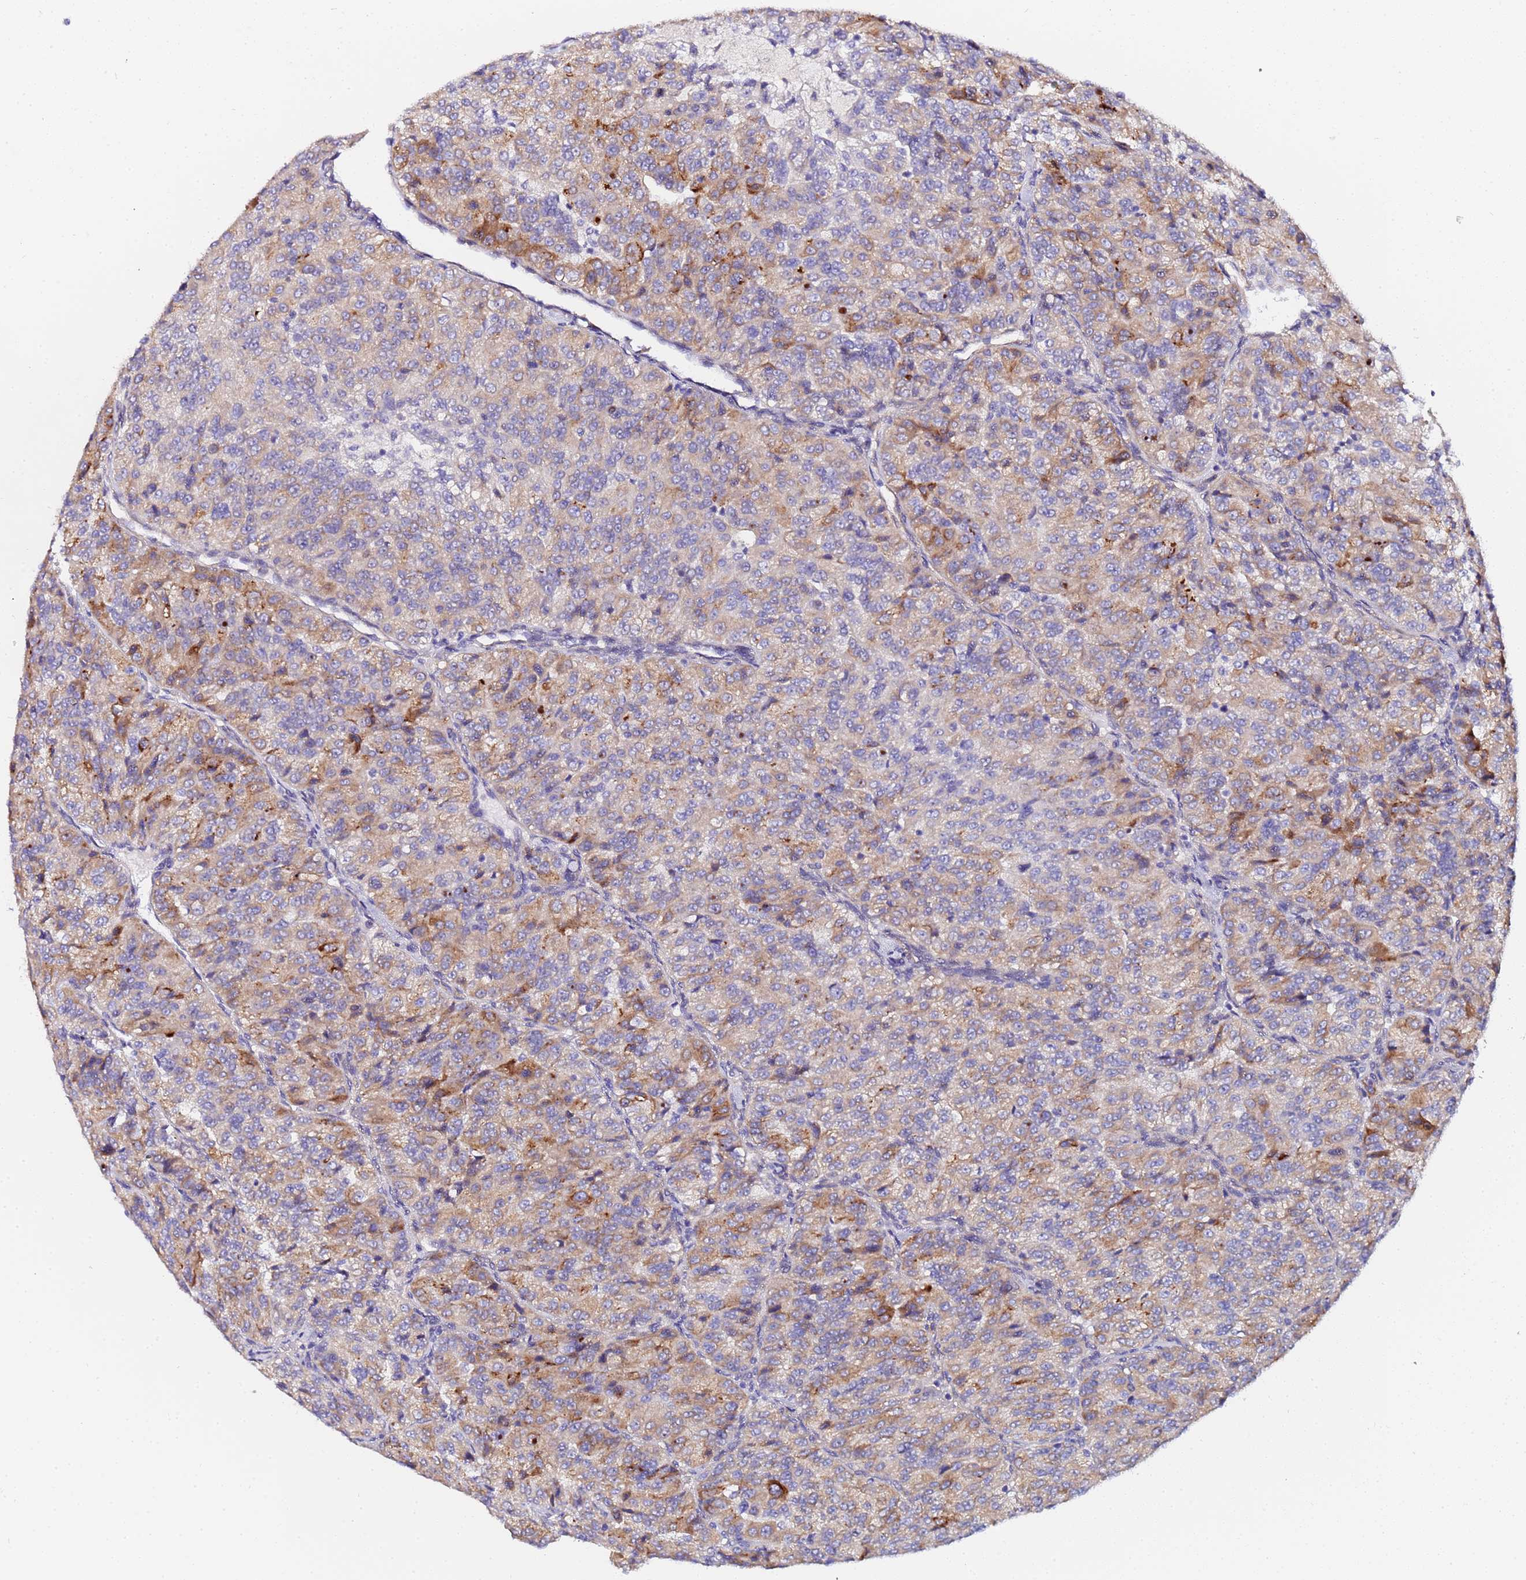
{"staining": {"intensity": "moderate", "quantity": ">75%", "location": "cytoplasmic/membranous"}, "tissue": "renal cancer", "cell_type": "Tumor cells", "image_type": "cancer", "snomed": [{"axis": "morphology", "description": "Adenocarcinoma, NOS"}, {"axis": "topography", "description": "Kidney"}], "caption": "IHC staining of adenocarcinoma (renal), which displays medium levels of moderate cytoplasmic/membranous expression in approximately >75% of tumor cells indicating moderate cytoplasmic/membranous protein positivity. The staining was performed using DAB (brown) for protein detection and nuclei were counterstained in hematoxylin (blue).", "gene": "JRKL", "patient": {"sex": "female", "age": 63}}